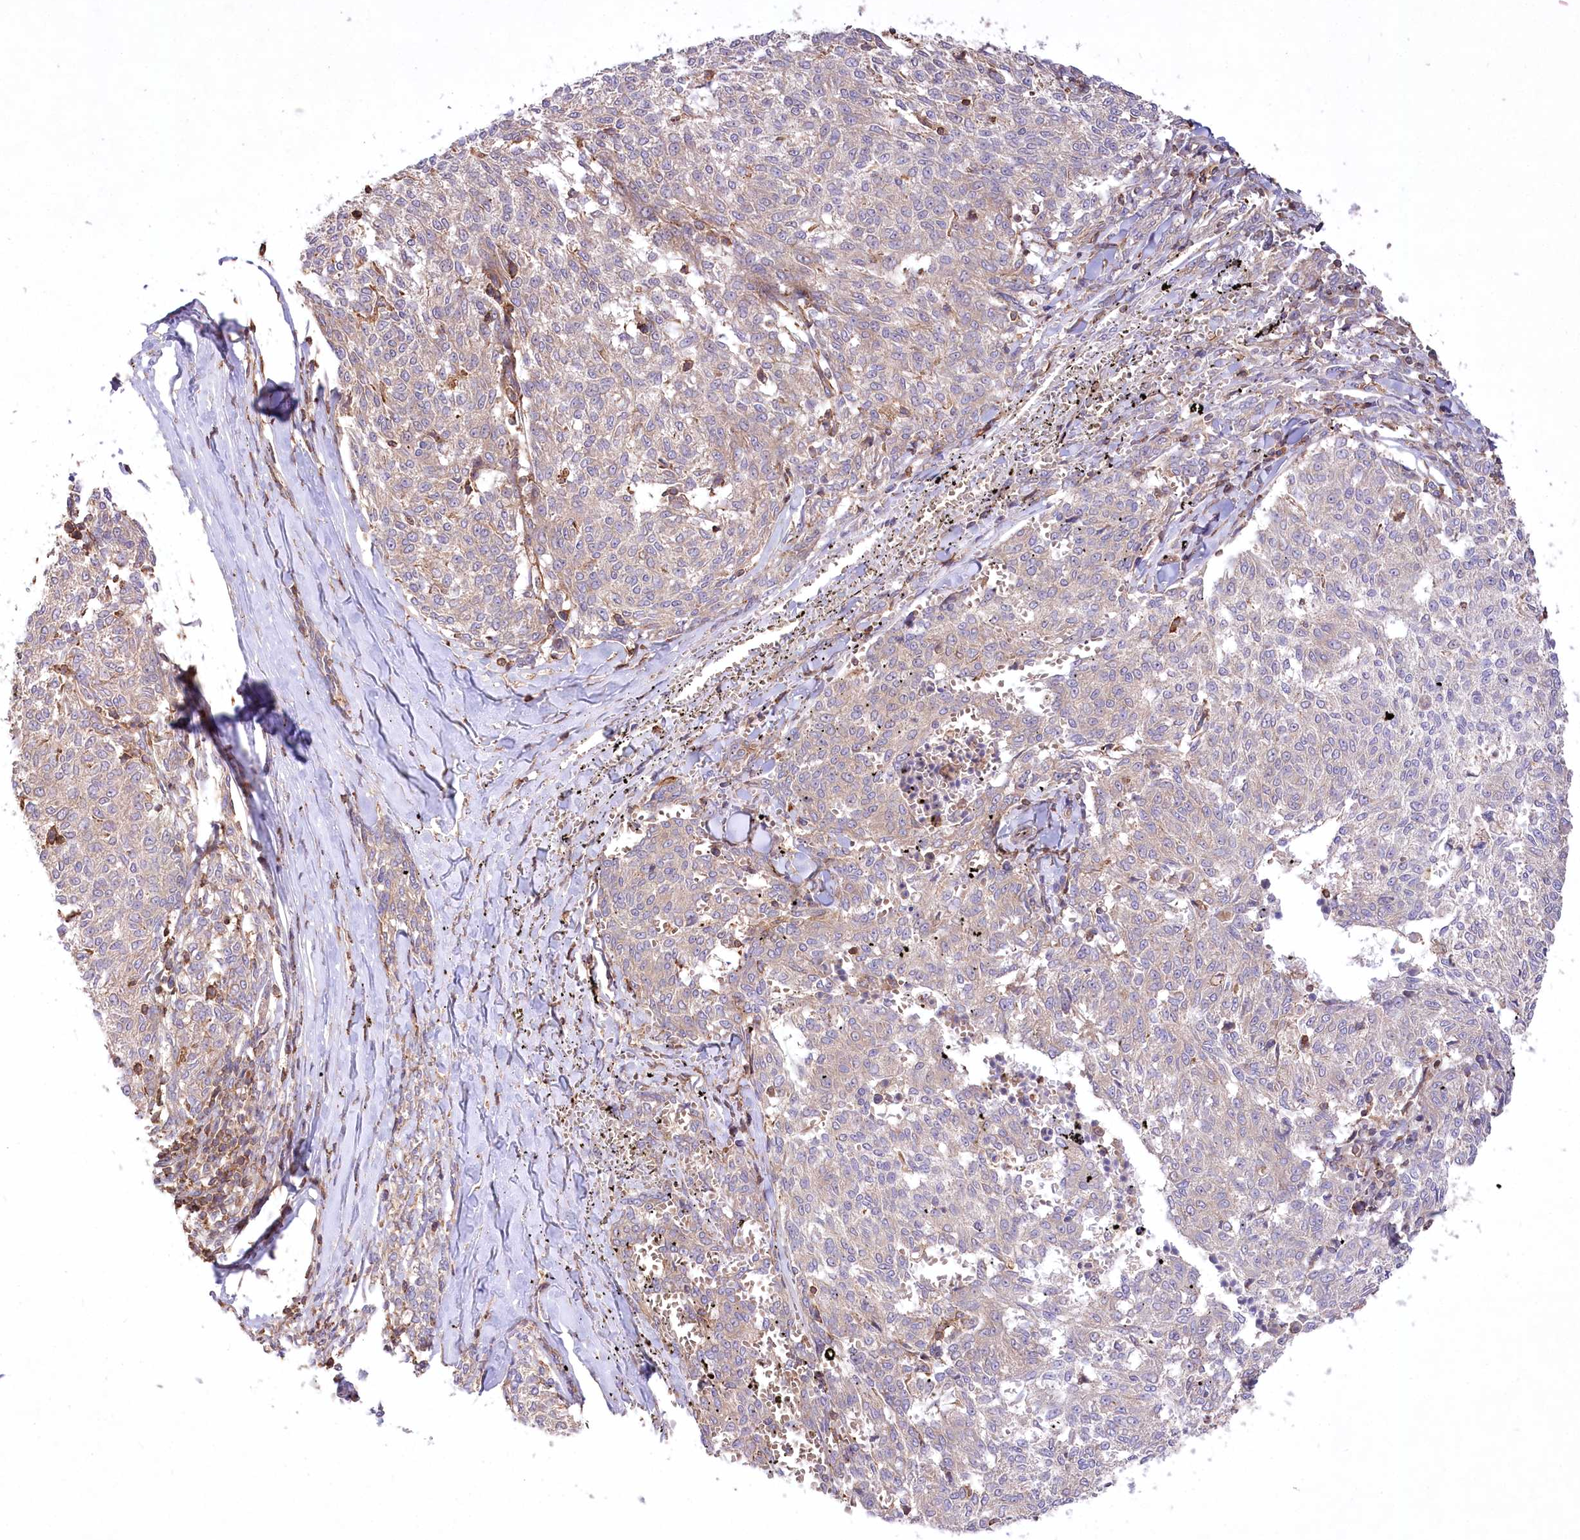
{"staining": {"intensity": "negative", "quantity": "none", "location": "none"}, "tissue": "melanoma", "cell_type": "Tumor cells", "image_type": "cancer", "snomed": [{"axis": "morphology", "description": "Malignant melanoma, NOS"}, {"axis": "topography", "description": "Skin"}], "caption": "There is no significant staining in tumor cells of melanoma. (DAB (3,3'-diaminobenzidine) immunohistochemistry visualized using brightfield microscopy, high magnification).", "gene": "UMPS", "patient": {"sex": "female", "age": 72}}